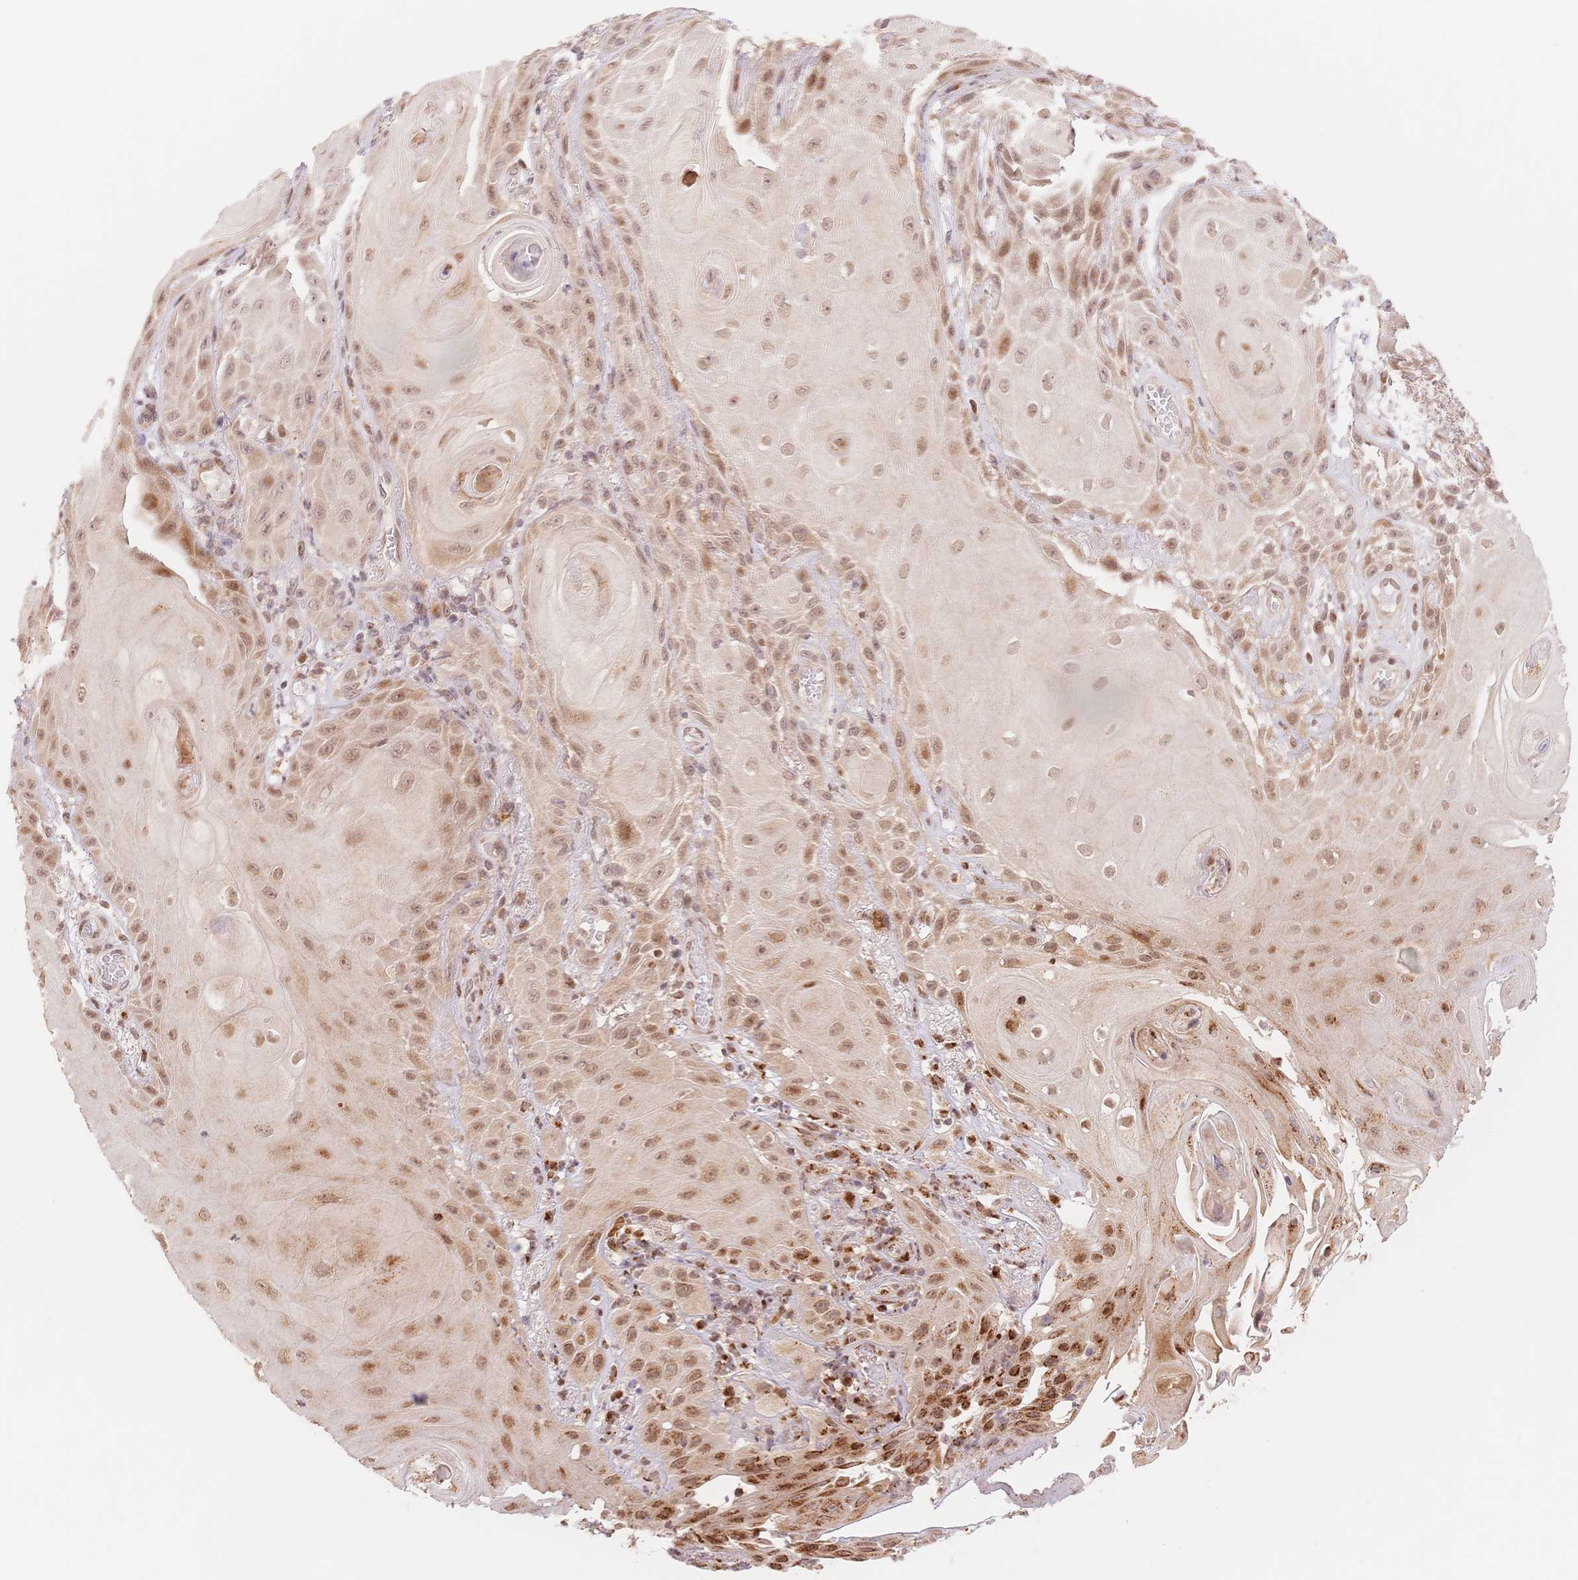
{"staining": {"intensity": "moderate", "quantity": ">75%", "location": "nuclear"}, "tissue": "skin cancer", "cell_type": "Tumor cells", "image_type": "cancer", "snomed": [{"axis": "morphology", "description": "Squamous cell carcinoma, NOS"}, {"axis": "topography", "description": "Skin"}], "caption": "IHC of human squamous cell carcinoma (skin) shows medium levels of moderate nuclear staining in approximately >75% of tumor cells. The protein of interest is shown in brown color, while the nuclei are stained blue.", "gene": "STK39", "patient": {"sex": "male", "age": 62}}